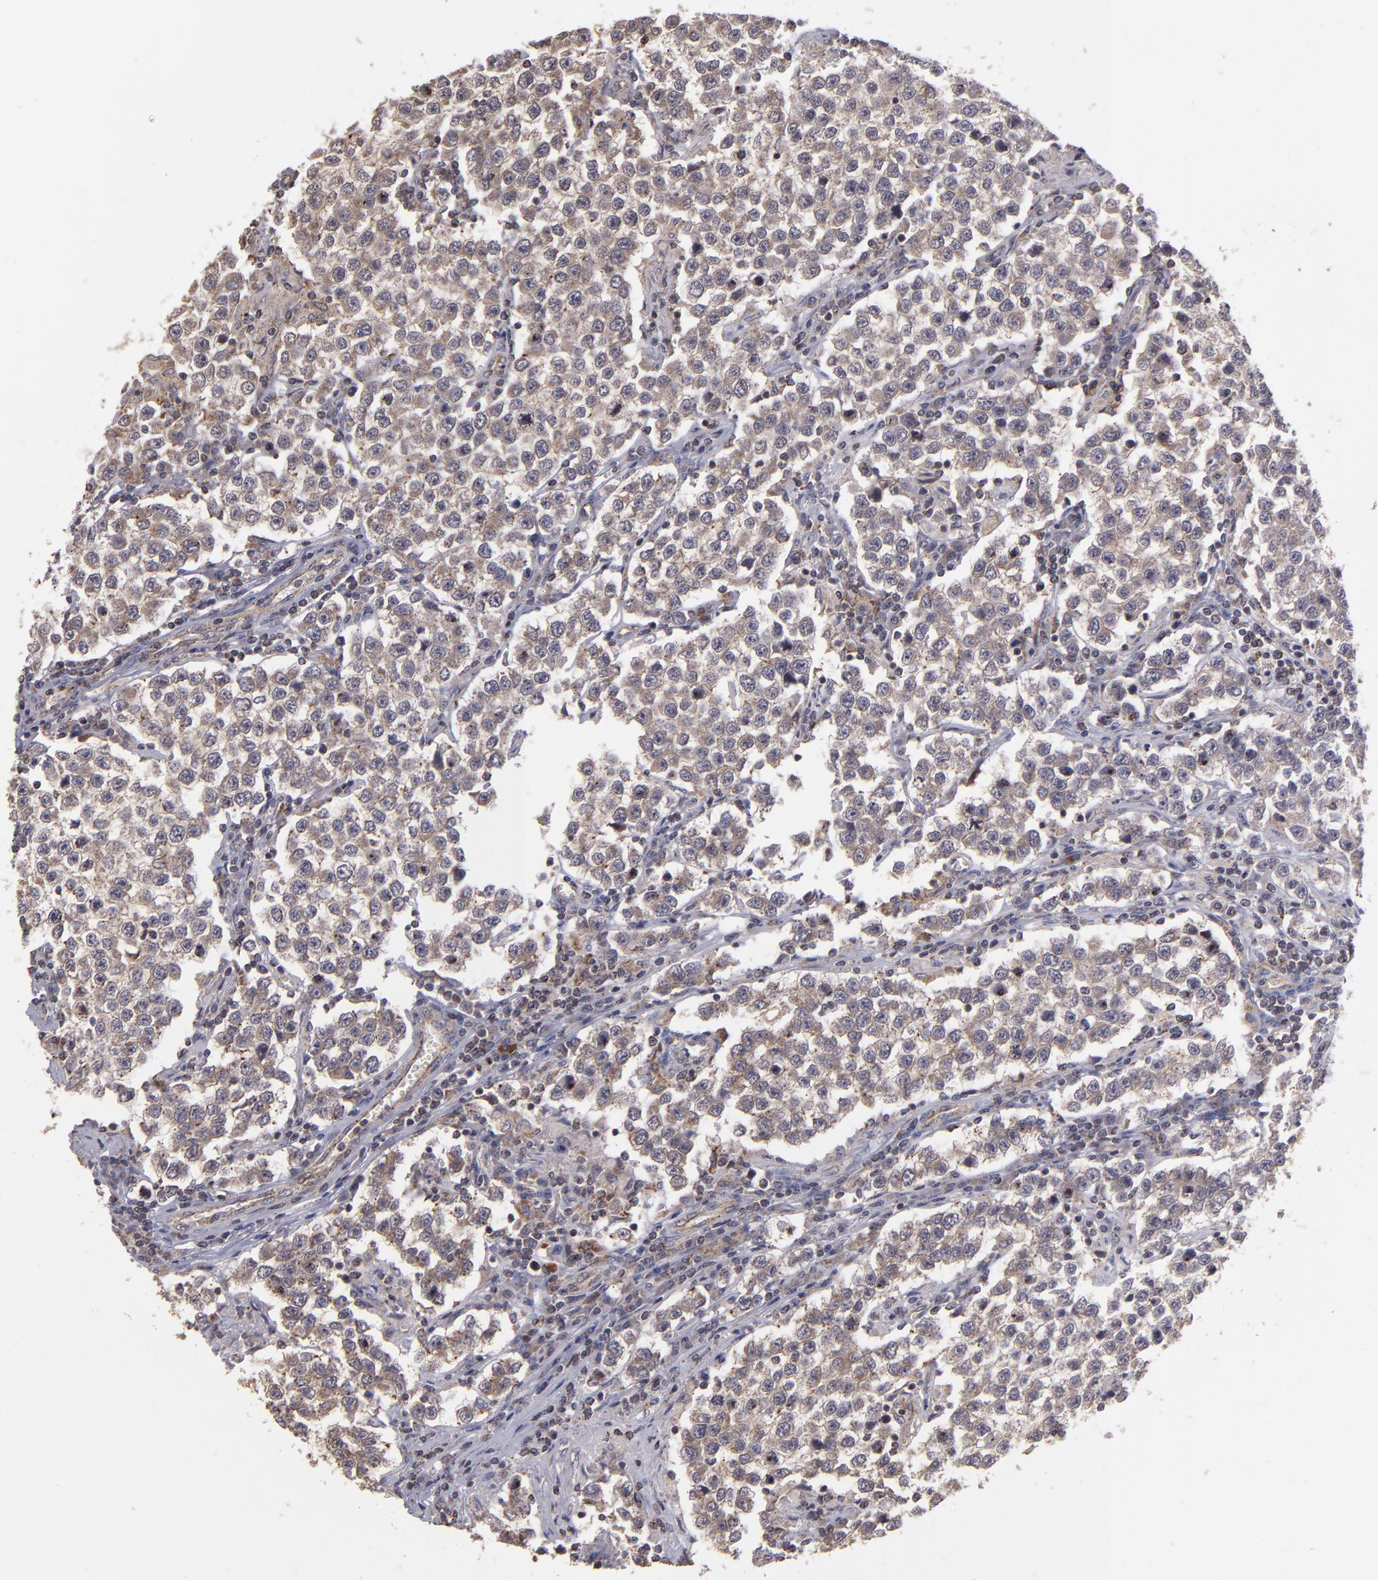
{"staining": {"intensity": "moderate", "quantity": ">75%", "location": "cytoplasmic/membranous"}, "tissue": "testis cancer", "cell_type": "Tumor cells", "image_type": "cancer", "snomed": [{"axis": "morphology", "description": "Seminoma, NOS"}, {"axis": "topography", "description": "Testis"}], "caption": "A photomicrograph of human testis cancer stained for a protein exhibits moderate cytoplasmic/membranous brown staining in tumor cells.", "gene": "ZFYVE1", "patient": {"sex": "male", "age": 36}}